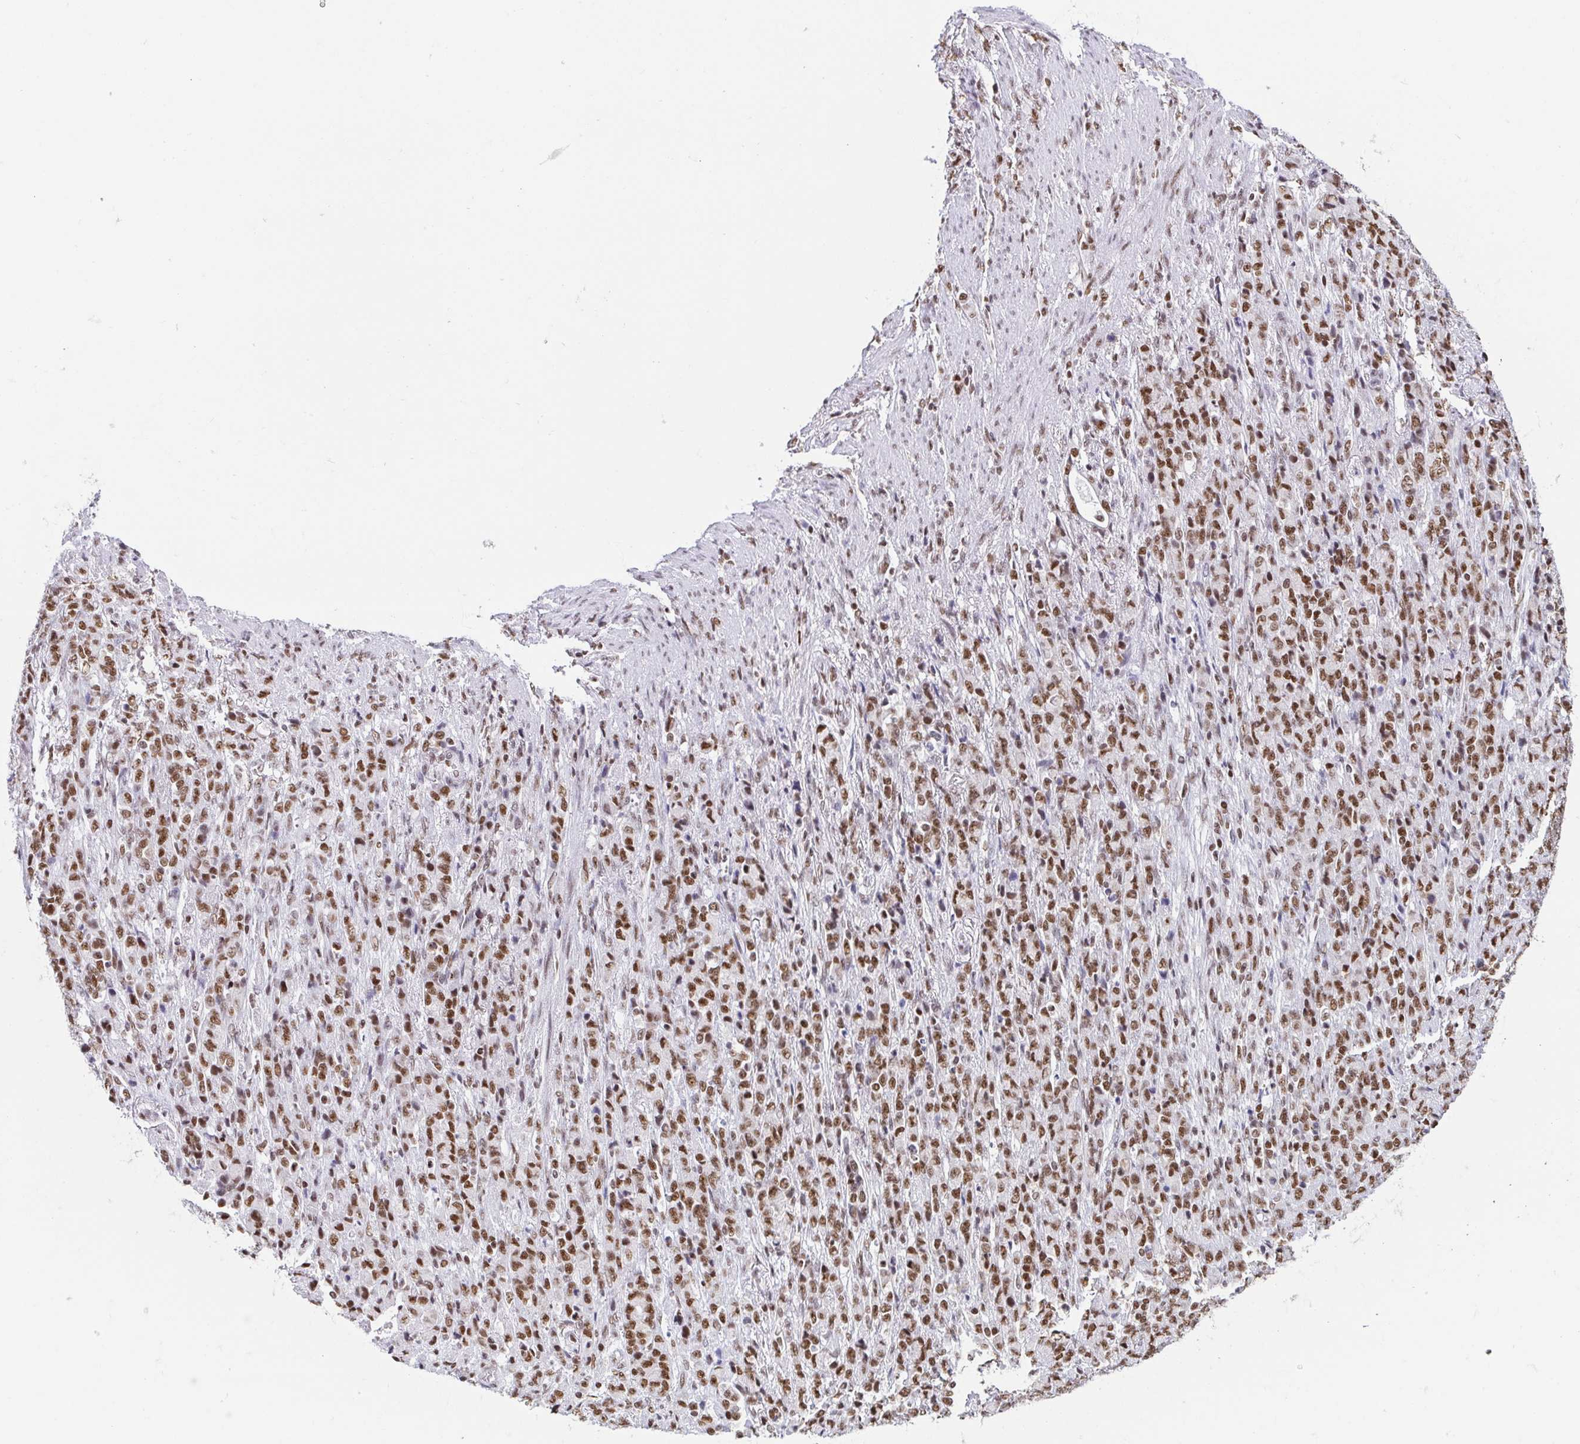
{"staining": {"intensity": "moderate", "quantity": ">75%", "location": "nuclear"}, "tissue": "stomach cancer", "cell_type": "Tumor cells", "image_type": "cancer", "snomed": [{"axis": "morphology", "description": "Adenocarcinoma, NOS"}, {"axis": "topography", "description": "Stomach"}], "caption": "IHC (DAB) staining of human stomach cancer (adenocarcinoma) reveals moderate nuclear protein positivity in about >75% of tumor cells.", "gene": "EWSR1", "patient": {"sex": "female", "age": 79}}